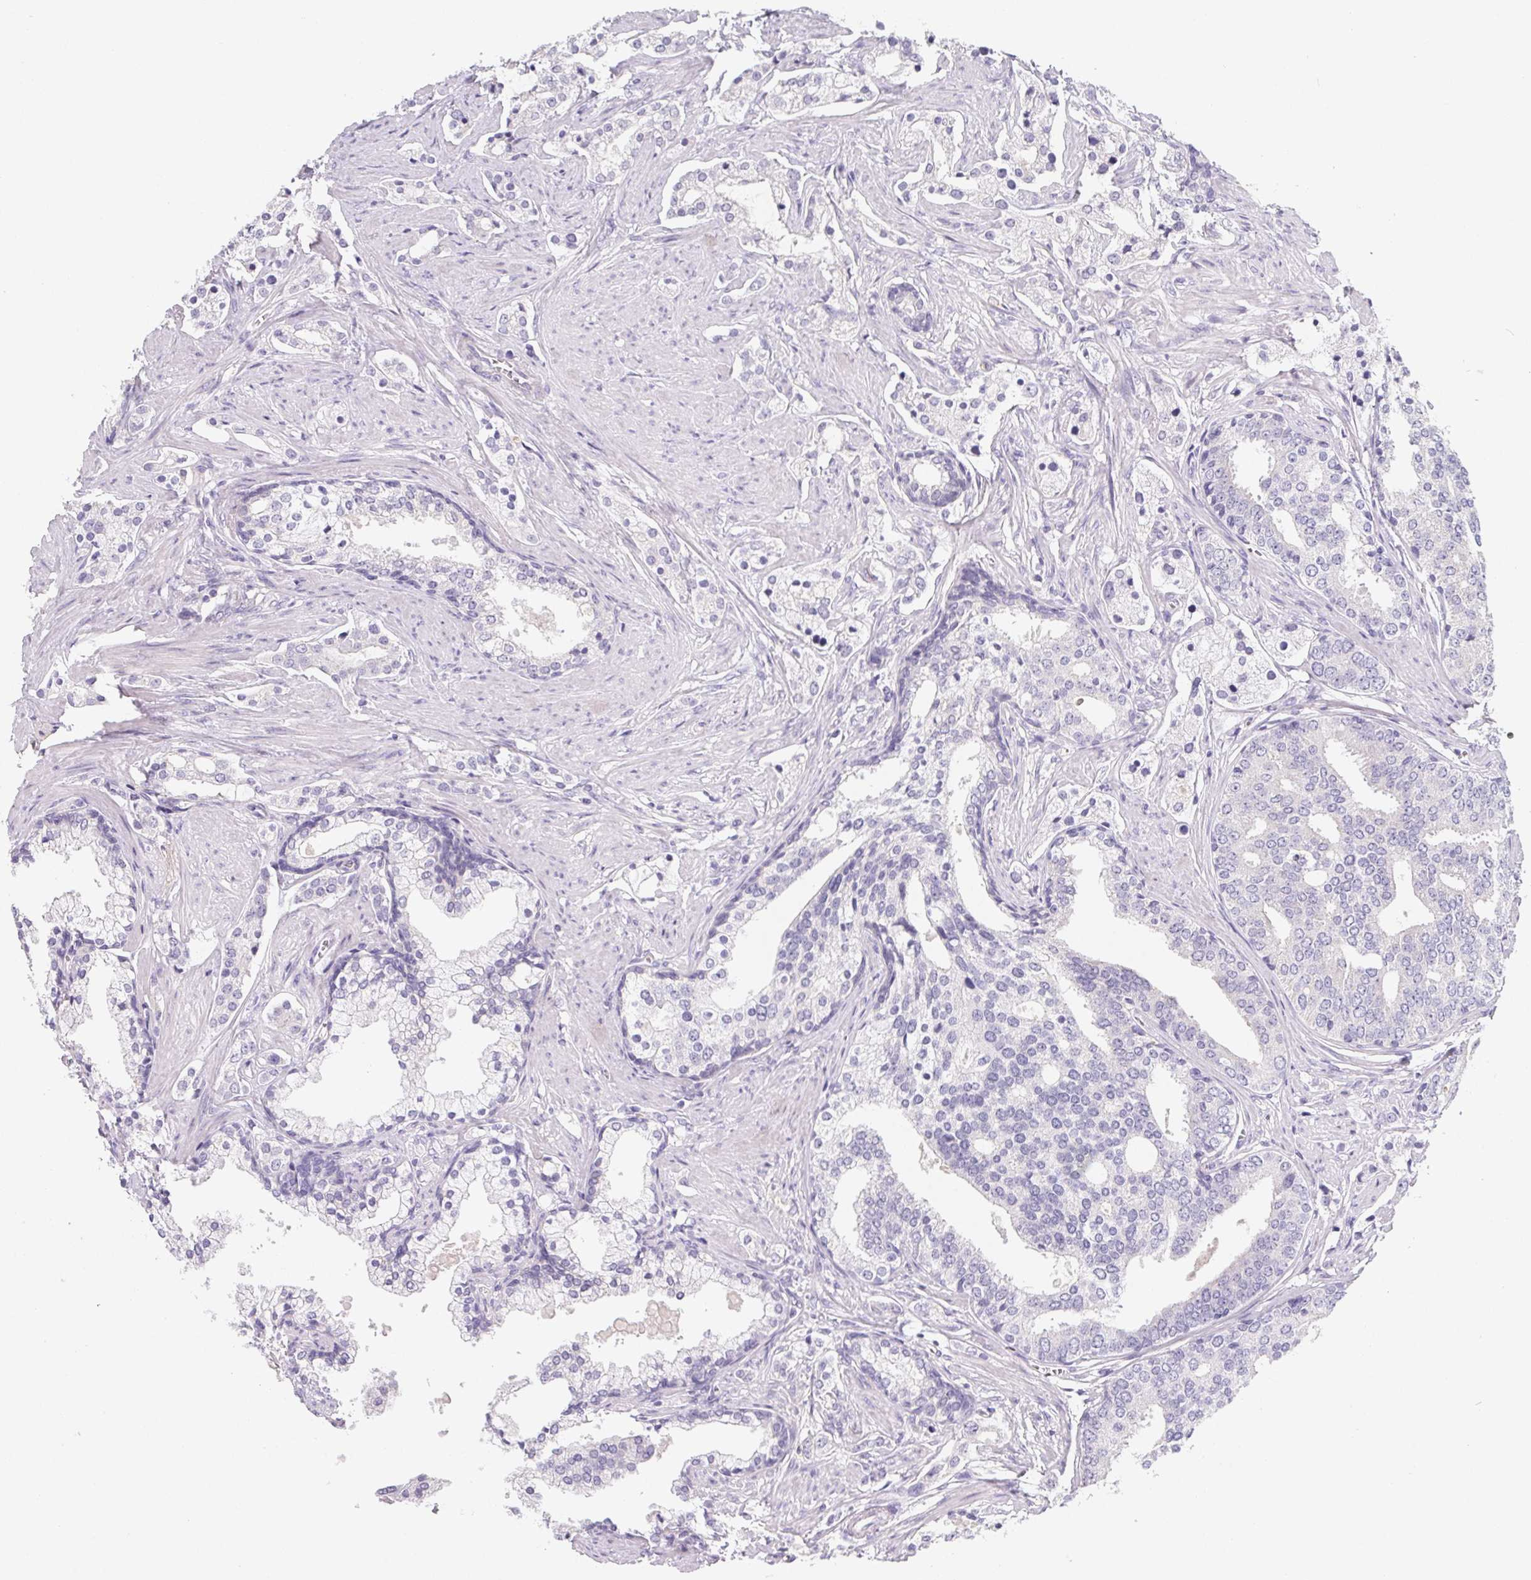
{"staining": {"intensity": "negative", "quantity": "none", "location": "none"}, "tissue": "prostate cancer", "cell_type": "Tumor cells", "image_type": "cancer", "snomed": [{"axis": "morphology", "description": "Adenocarcinoma, Medium grade"}, {"axis": "topography", "description": "Prostate"}], "caption": "IHC image of neoplastic tissue: prostate adenocarcinoma (medium-grade) stained with DAB (3,3'-diaminobenzidine) shows no significant protein staining in tumor cells.", "gene": "LPA", "patient": {"sex": "male", "age": 57}}